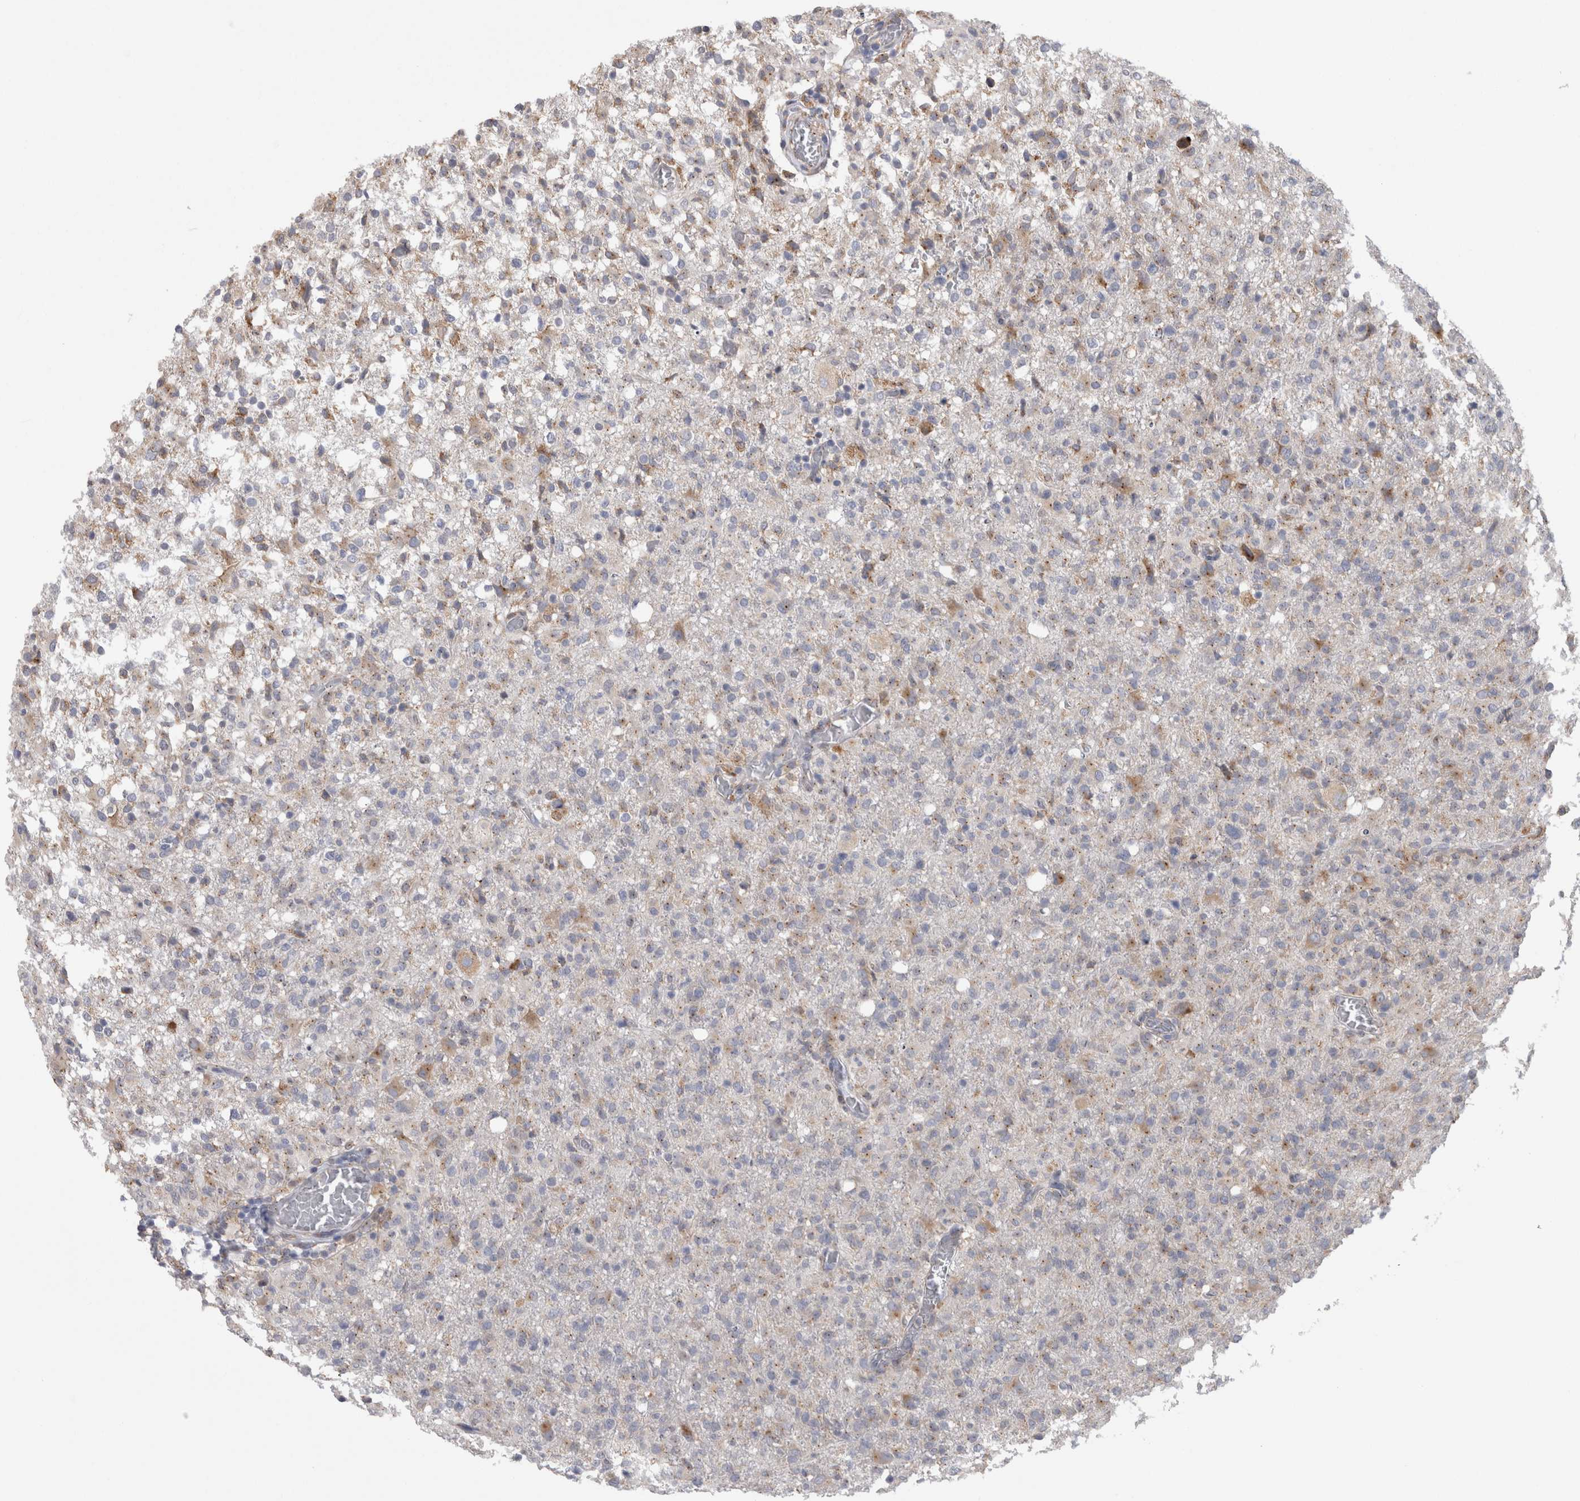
{"staining": {"intensity": "weak", "quantity": "<25%", "location": "cytoplasmic/membranous"}, "tissue": "glioma", "cell_type": "Tumor cells", "image_type": "cancer", "snomed": [{"axis": "morphology", "description": "Glioma, malignant, High grade"}, {"axis": "topography", "description": "Brain"}], "caption": "Tumor cells are negative for brown protein staining in glioma. Nuclei are stained in blue.", "gene": "ZNF341", "patient": {"sex": "female", "age": 57}}